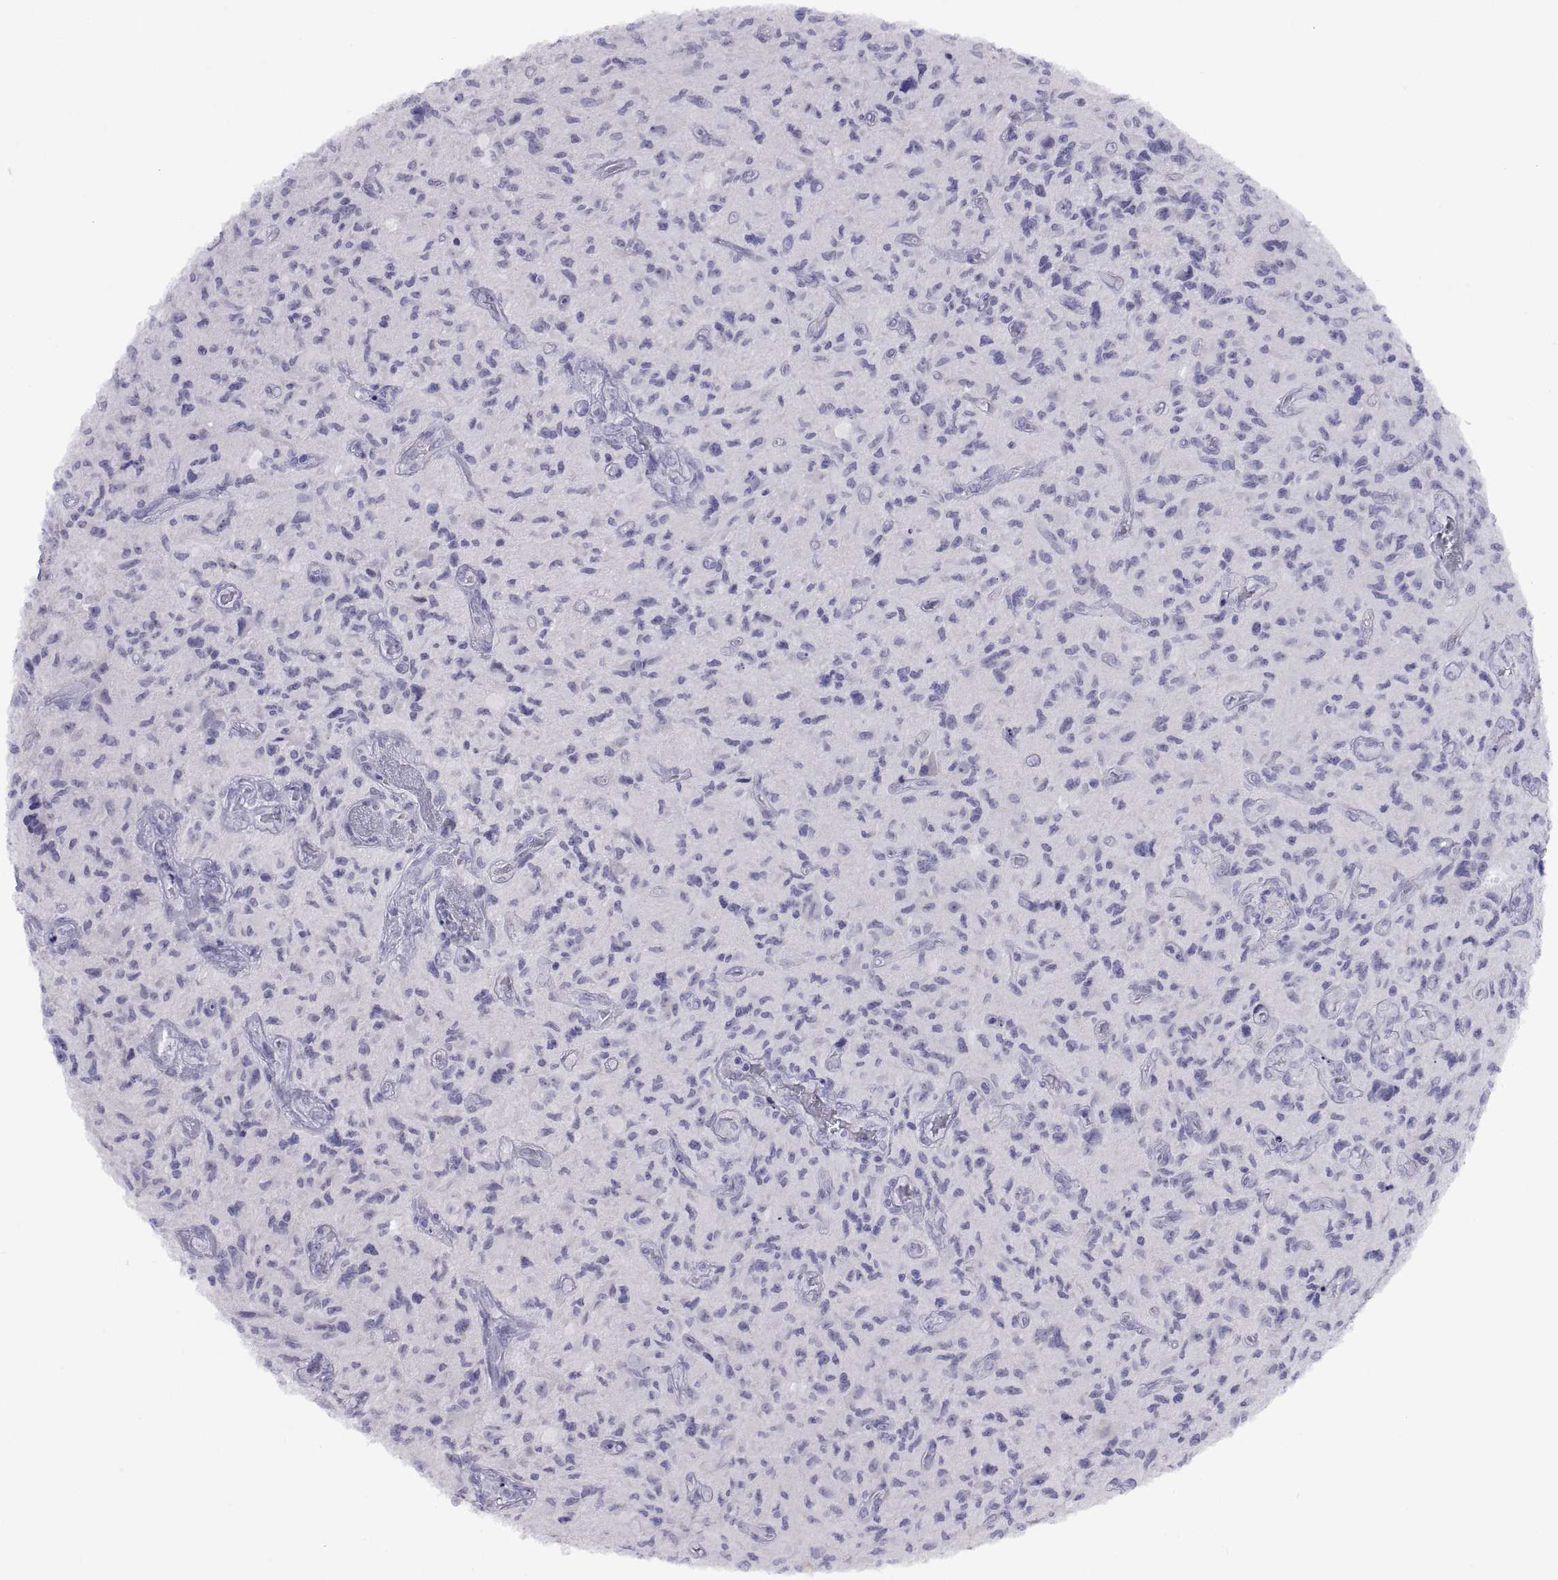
{"staining": {"intensity": "negative", "quantity": "none", "location": "none"}, "tissue": "glioma", "cell_type": "Tumor cells", "image_type": "cancer", "snomed": [{"axis": "morphology", "description": "Glioma, malignant, NOS"}, {"axis": "morphology", "description": "Glioma, malignant, High grade"}, {"axis": "topography", "description": "Brain"}], "caption": "Tumor cells are negative for protein expression in human glioma (malignant).", "gene": "VSX2", "patient": {"sex": "female", "age": 71}}